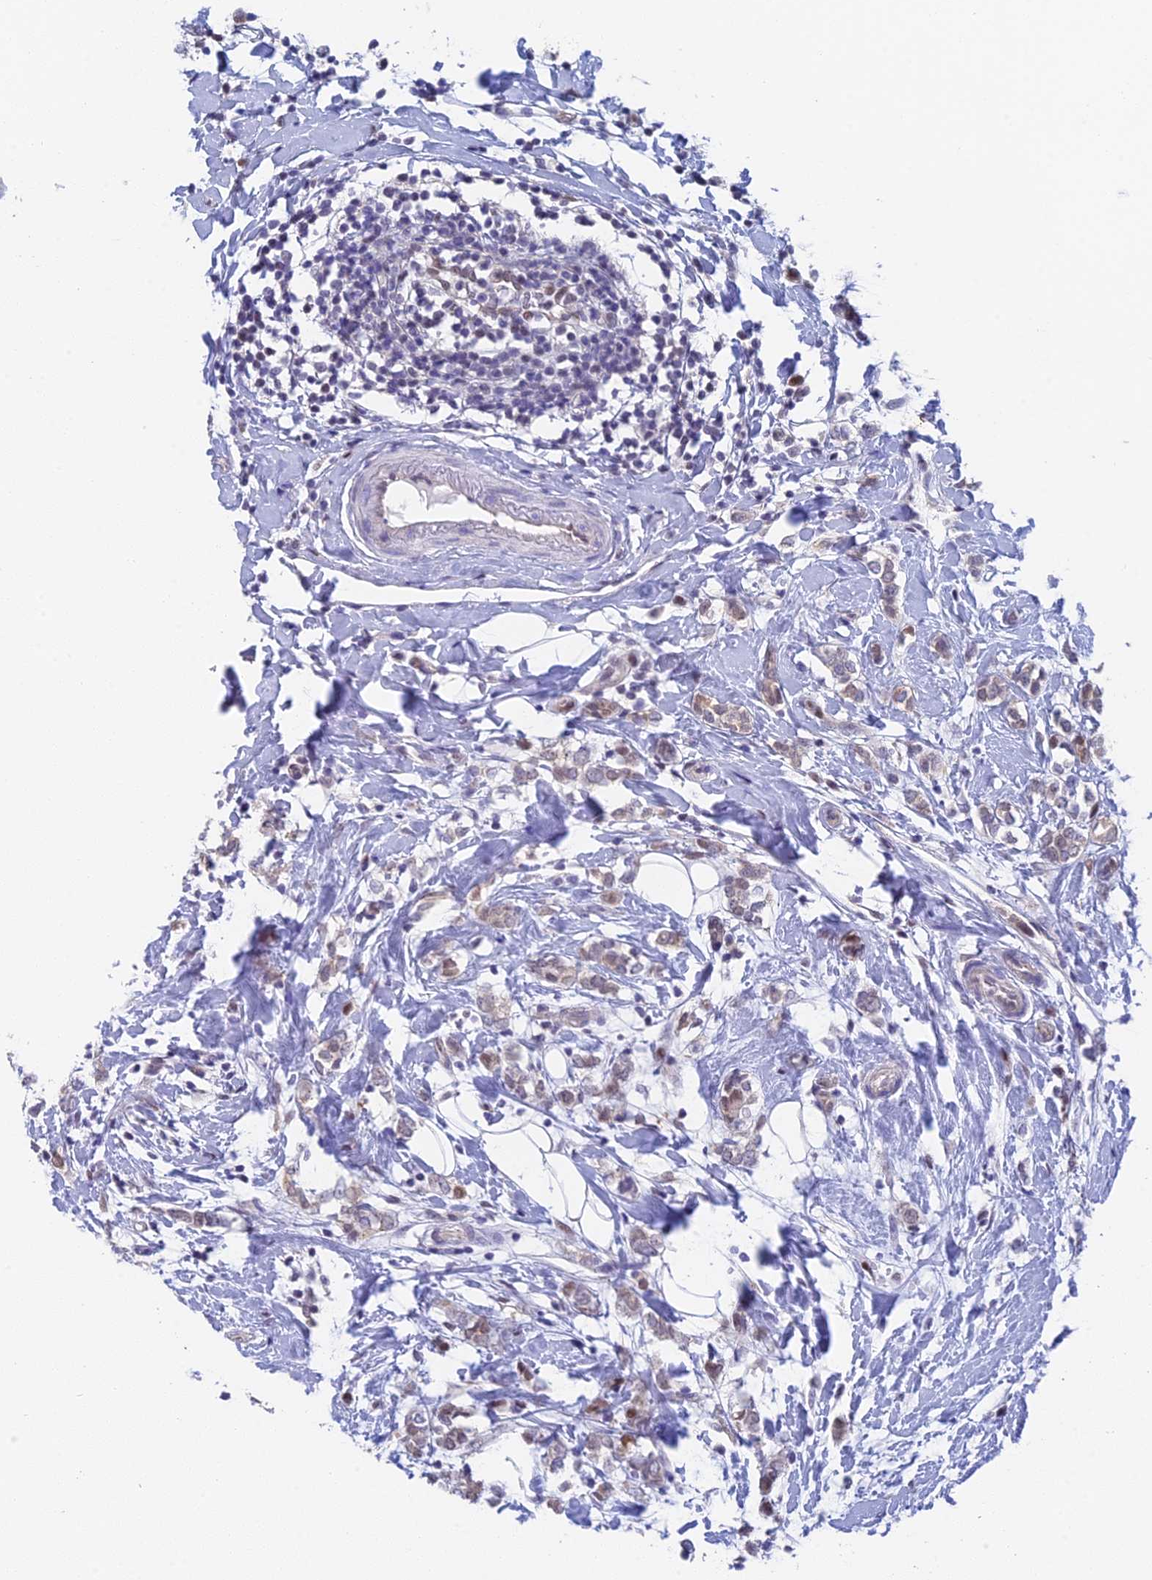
{"staining": {"intensity": "weak", "quantity": "25%-75%", "location": "cytoplasmic/membranous,nuclear"}, "tissue": "breast cancer", "cell_type": "Tumor cells", "image_type": "cancer", "snomed": [{"axis": "morphology", "description": "Normal tissue, NOS"}, {"axis": "morphology", "description": "Lobular carcinoma"}, {"axis": "topography", "description": "Breast"}], "caption": "A histopathology image showing weak cytoplasmic/membranous and nuclear expression in approximately 25%-75% of tumor cells in lobular carcinoma (breast), as visualized by brown immunohistochemical staining.", "gene": "MRPL17", "patient": {"sex": "female", "age": 47}}